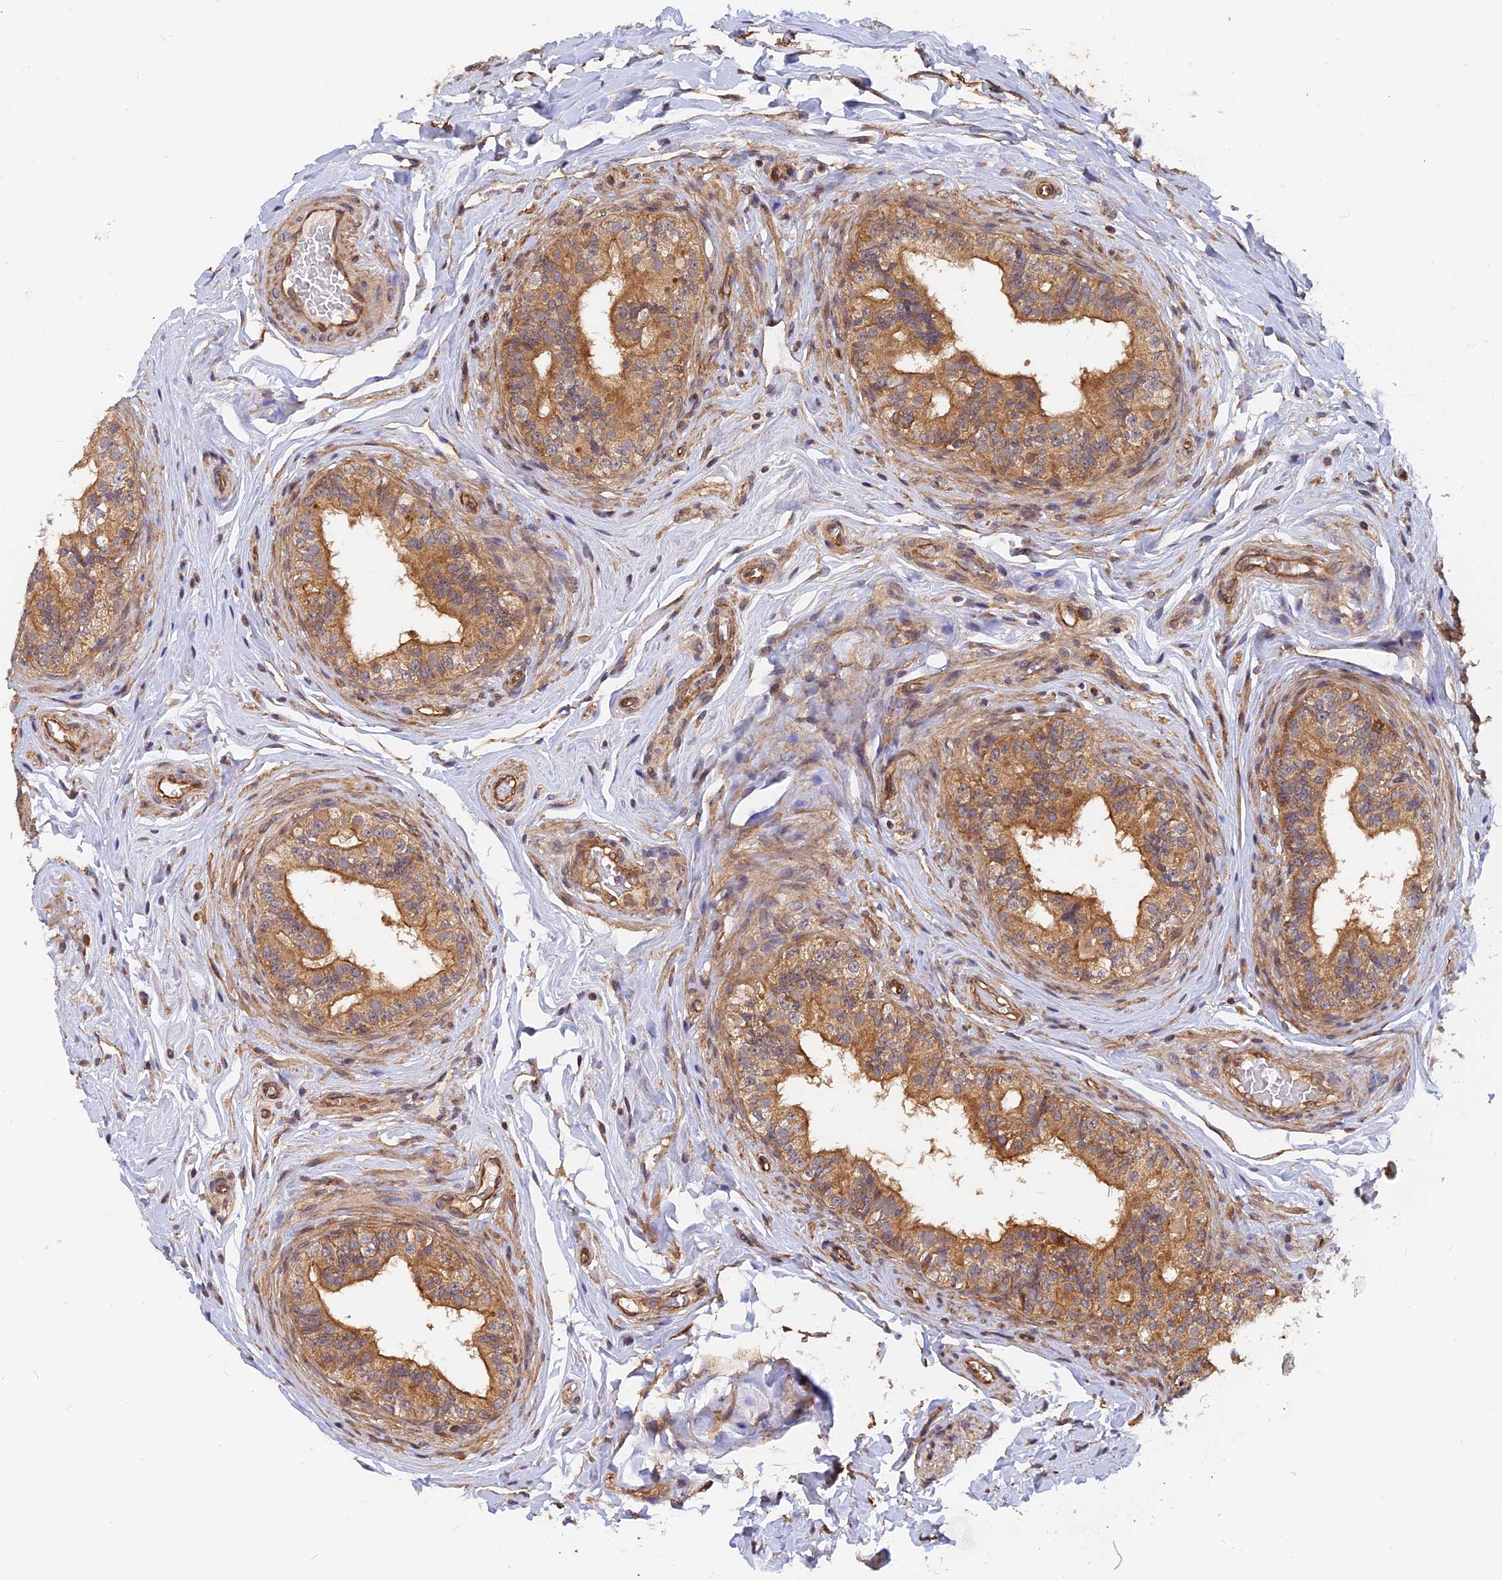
{"staining": {"intensity": "moderate", "quantity": ">75%", "location": "cytoplasmic/membranous"}, "tissue": "epididymis", "cell_type": "Glandular cells", "image_type": "normal", "snomed": [{"axis": "morphology", "description": "Normal tissue, NOS"}, {"axis": "topography", "description": "Testis"}, {"axis": "topography", "description": "Epididymis"}], "caption": "The histopathology image demonstrates staining of benign epididymis, revealing moderate cytoplasmic/membranous protein positivity (brown color) within glandular cells.", "gene": "WDR41", "patient": {"sex": "male", "age": 36}}